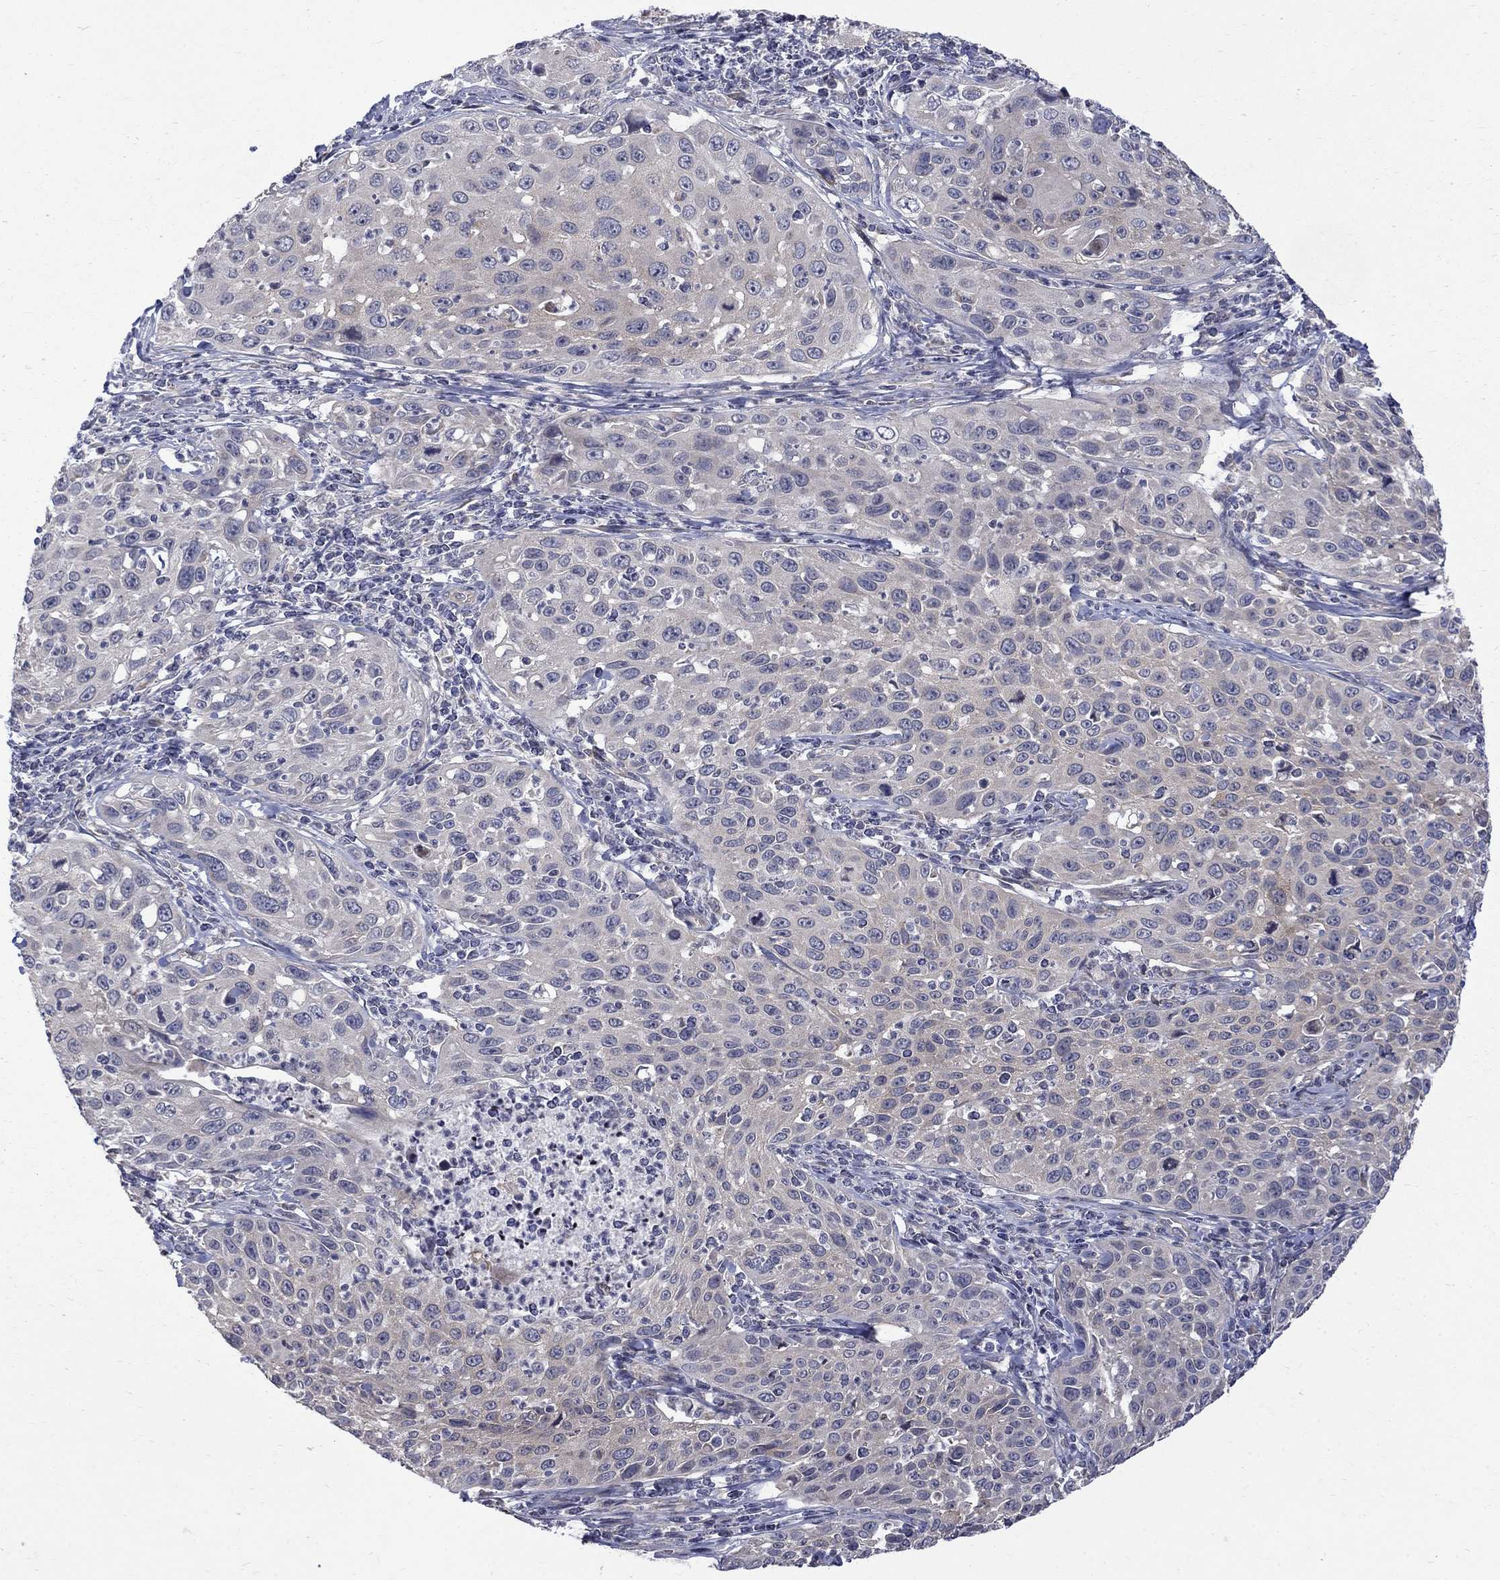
{"staining": {"intensity": "negative", "quantity": "none", "location": "none"}, "tissue": "cervical cancer", "cell_type": "Tumor cells", "image_type": "cancer", "snomed": [{"axis": "morphology", "description": "Squamous cell carcinoma, NOS"}, {"axis": "topography", "description": "Cervix"}], "caption": "This is an immunohistochemistry (IHC) histopathology image of human cervical cancer (squamous cell carcinoma). There is no staining in tumor cells.", "gene": "SH2B1", "patient": {"sex": "female", "age": 26}}